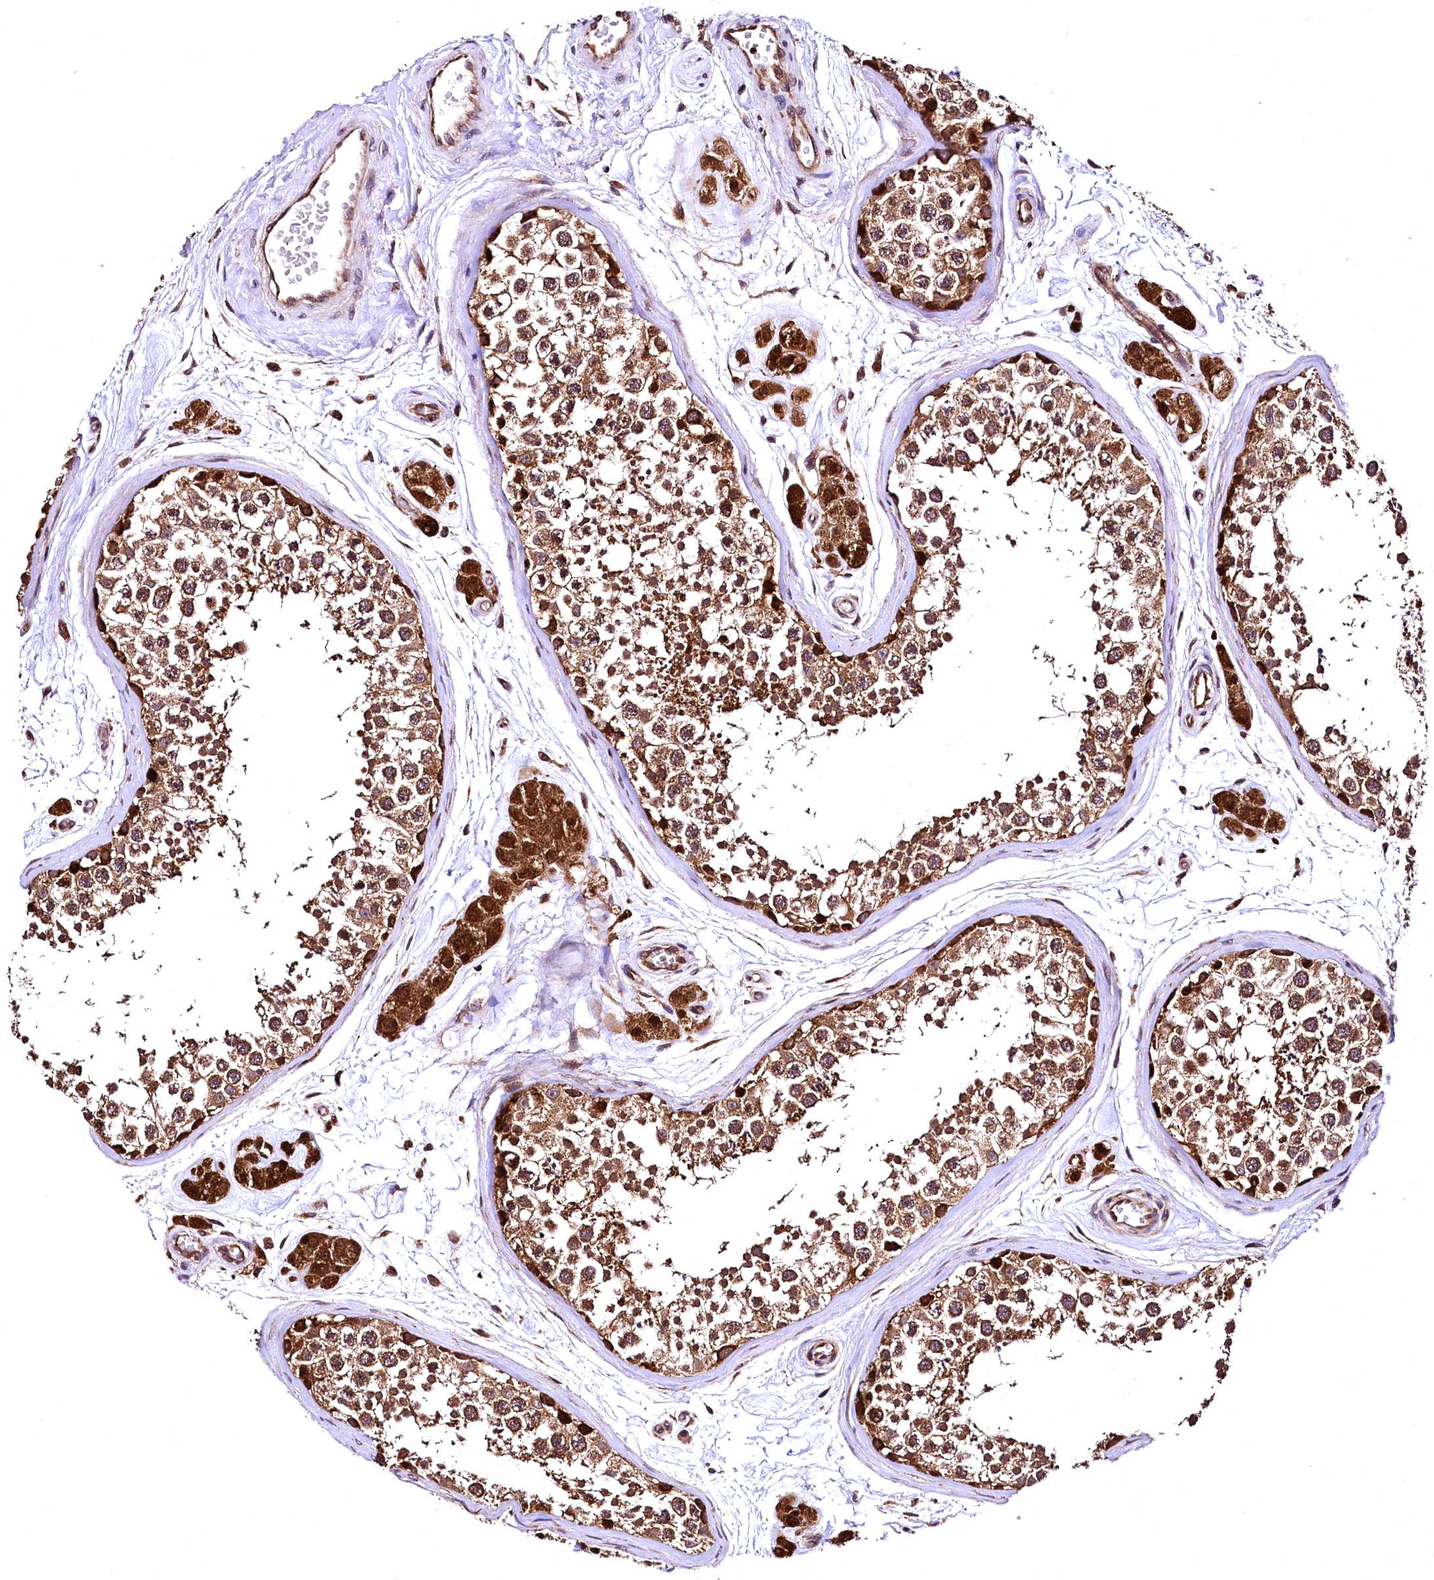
{"staining": {"intensity": "strong", "quantity": ">75%", "location": "cytoplasmic/membranous"}, "tissue": "testis", "cell_type": "Cells in seminiferous ducts", "image_type": "normal", "snomed": [{"axis": "morphology", "description": "Normal tissue, NOS"}, {"axis": "topography", "description": "Testis"}], "caption": "Immunohistochemistry image of benign testis: testis stained using immunohistochemistry (IHC) displays high levels of strong protein expression localized specifically in the cytoplasmic/membranous of cells in seminiferous ducts, appearing as a cytoplasmic/membranous brown color.", "gene": "LRSAM1", "patient": {"sex": "male", "age": 56}}